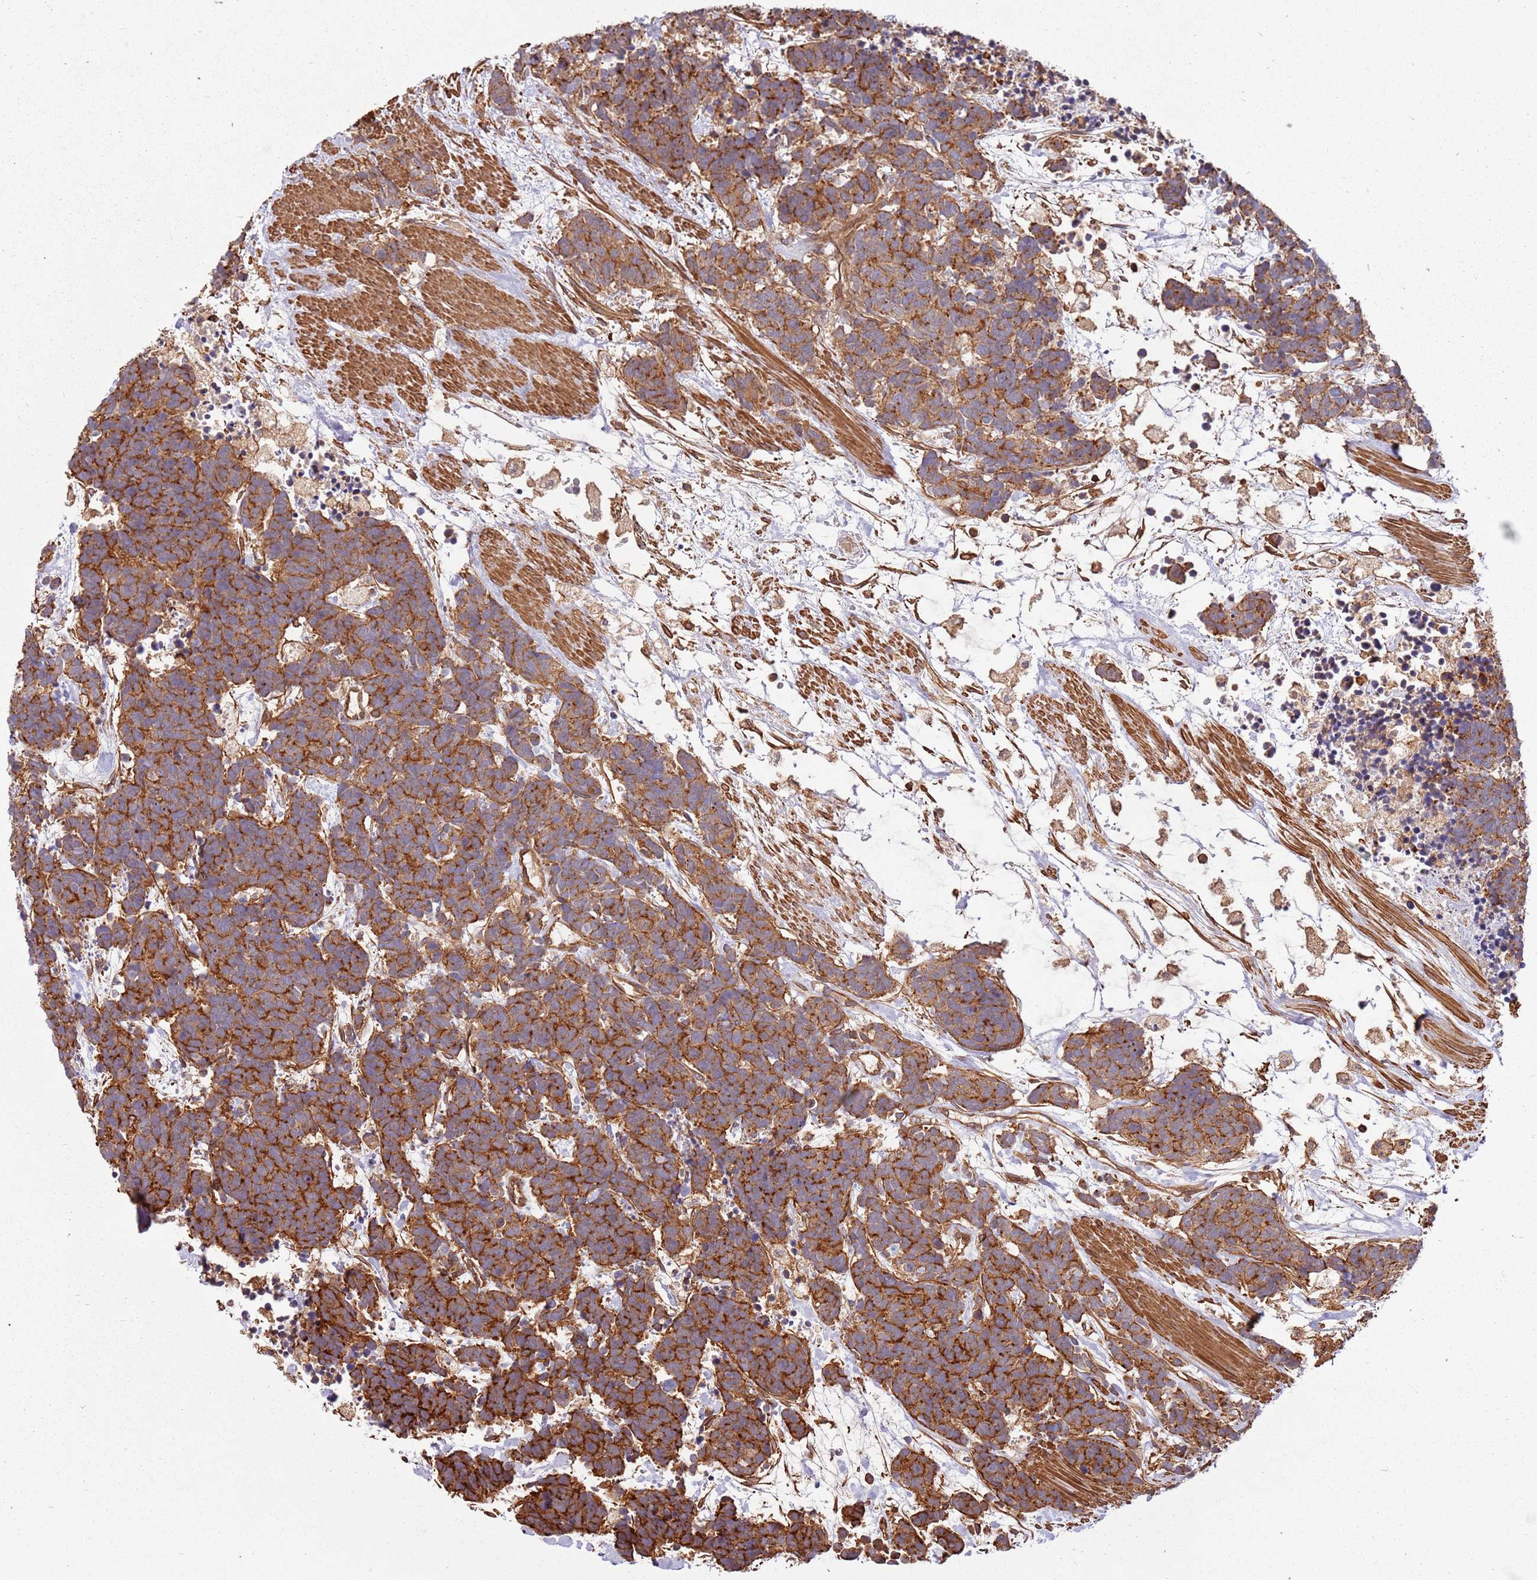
{"staining": {"intensity": "strong", "quantity": "25%-75%", "location": "cytoplasmic/membranous"}, "tissue": "carcinoid", "cell_type": "Tumor cells", "image_type": "cancer", "snomed": [{"axis": "morphology", "description": "Carcinoma, NOS"}, {"axis": "morphology", "description": "Carcinoid, malignant, NOS"}, {"axis": "topography", "description": "Prostate"}], "caption": "Immunohistochemistry image of neoplastic tissue: carcinoma stained using immunohistochemistry (IHC) reveals high levels of strong protein expression localized specifically in the cytoplasmic/membranous of tumor cells, appearing as a cytoplasmic/membranous brown color.", "gene": "ACVR2A", "patient": {"sex": "male", "age": 57}}